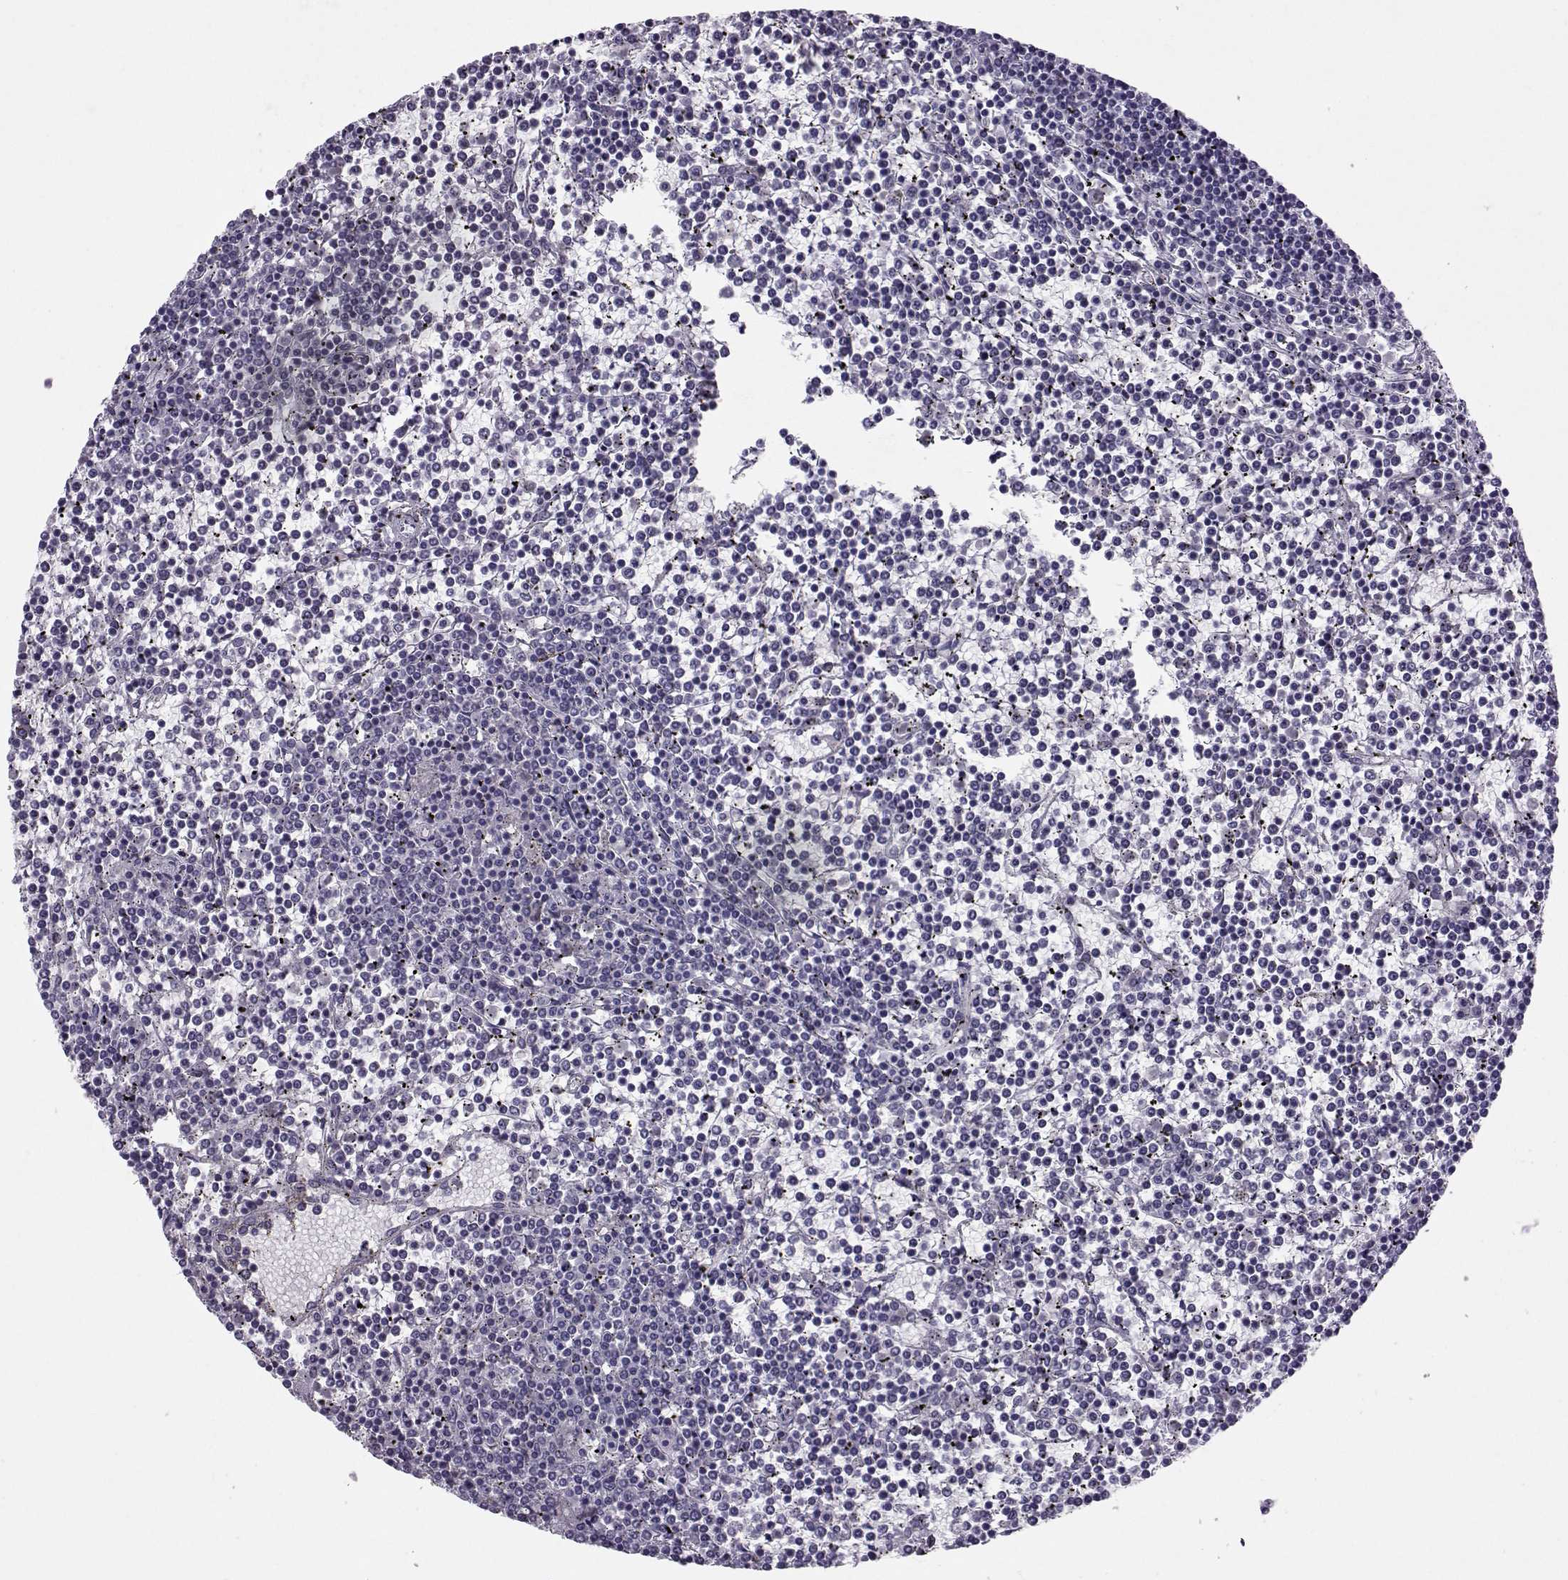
{"staining": {"intensity": "negative", "quantity": "none", "location": "none"}, "tissue": "lymphoma", "cell_type": "Tumor cells", "image_type": "cancer", "snomed": [{"axis": "morphology", "description": "Malignant lymphoma, non-Hodgkin's type, Low grade"}, {"axis": "topography", "description": "Spleen"}], "caption": "Immunohistochemistry image of neoplastic tissue: human malignant lymphoma, non-Hodgkin's type (low-grade) stained with DAB displays no significant protein positivity in tumor cells.", "gene": "ASRGL1", "patient": {"sex": "female", "age": 19}}